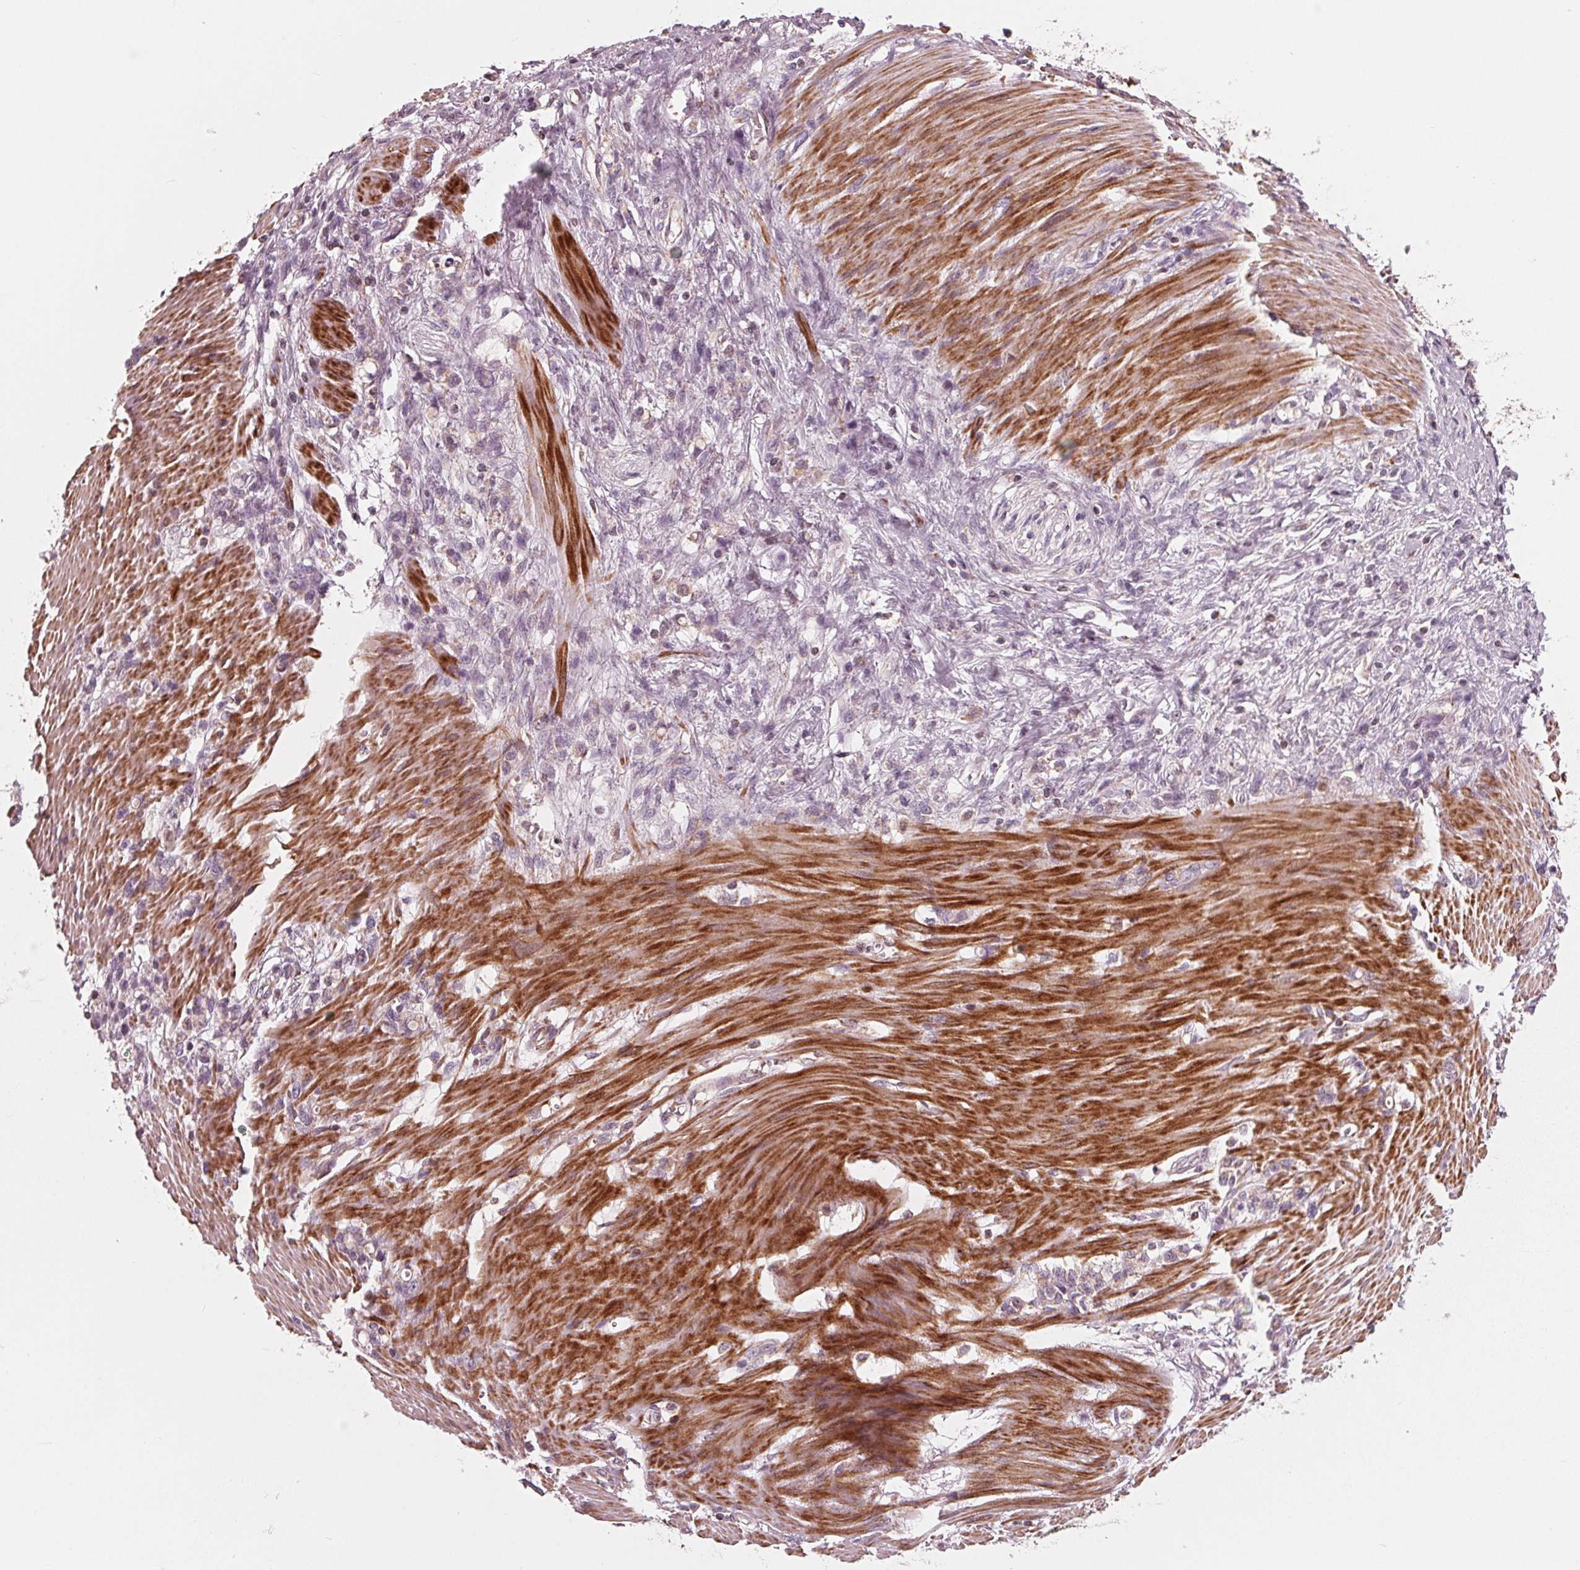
{"staining": {"intensity": "negative", "quantity": "none", "location": "none"}, "tissue": "stomach cancer", "cell_type": "Tumor cells", "image_type": "cancer", "snomed": [{"axis": "morphology", "description": "Adenocarcinoma, NOS"}, {"axis": "topography", "description": "Stomach"}], "caption": "Immunohistochemical staining of stomach cancer (adenocarcinoma) shows no significant expression in tumor cells.", "gene": "DCAF4L2", "patient": {"sex": "female", "age": 84}}